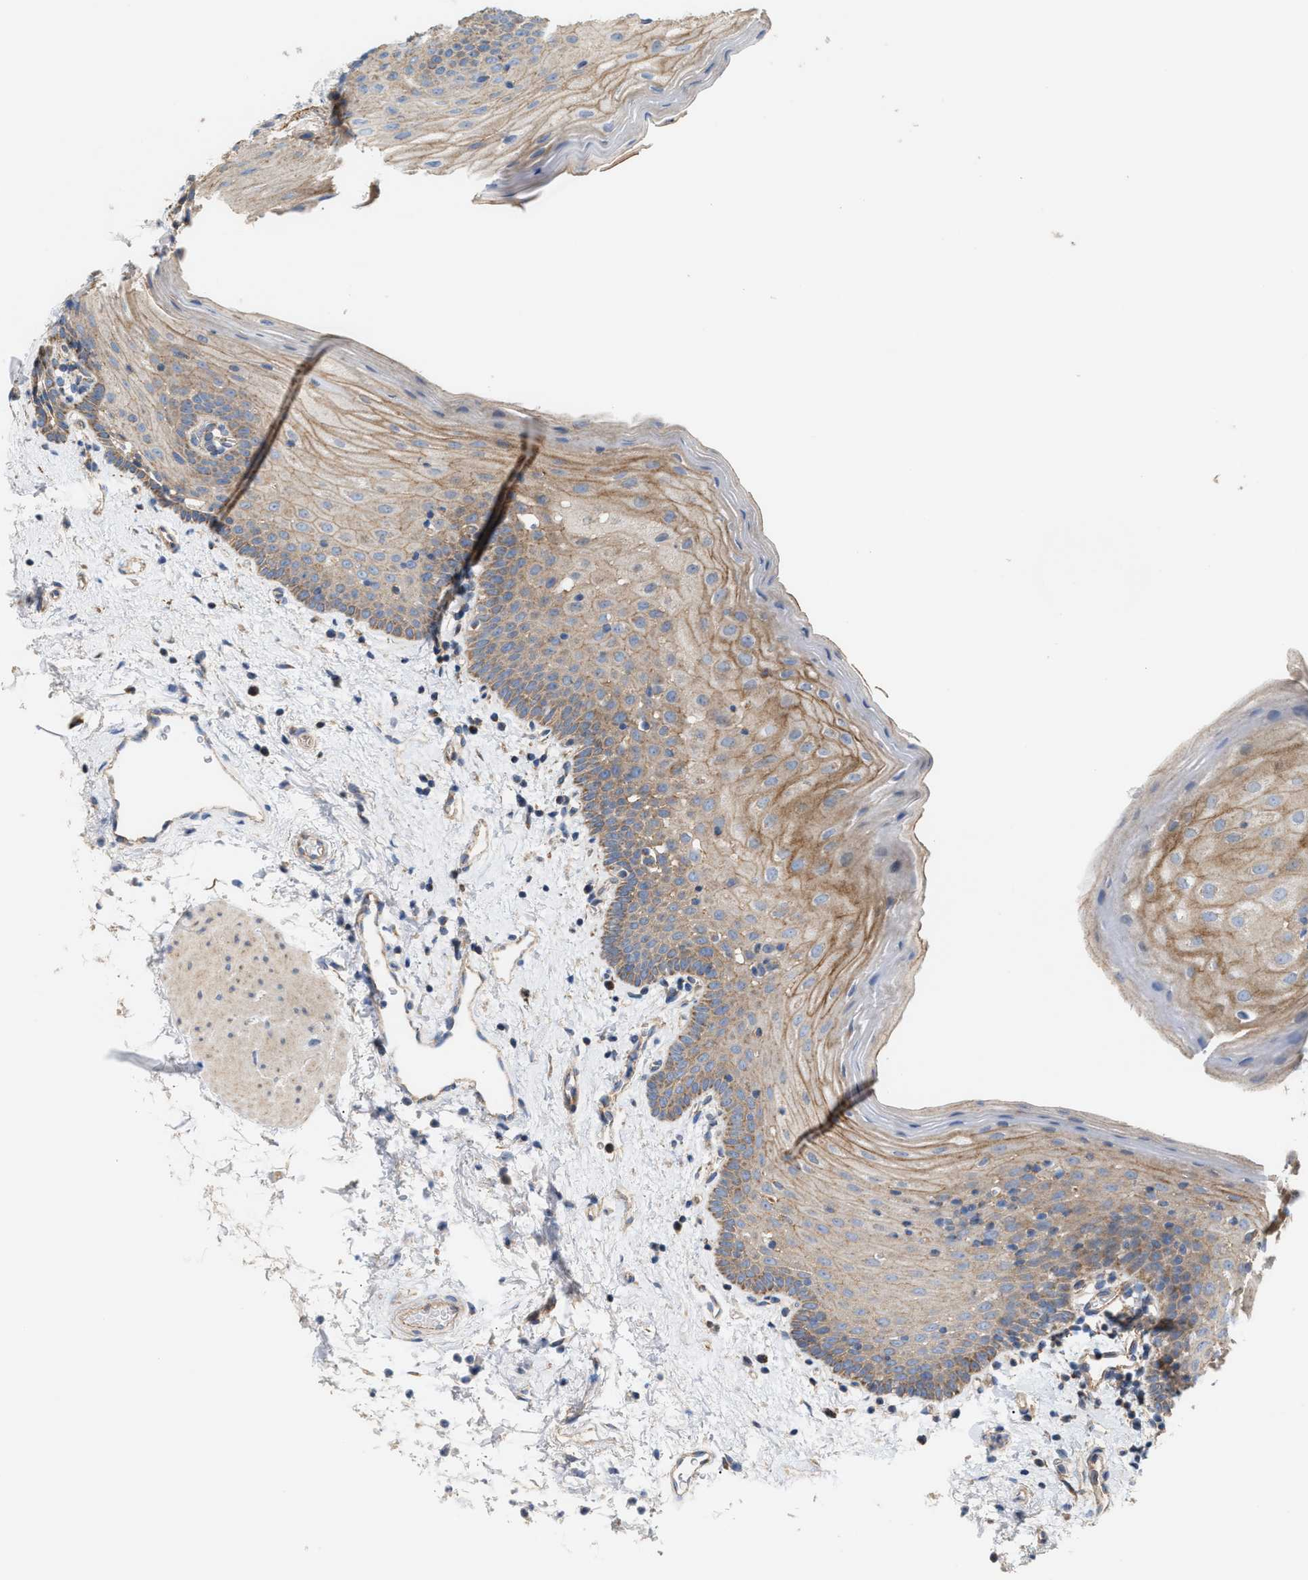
{"staining": {"intensity": "weak", "quantity": ">75%", "location": "cytoplasmic/membranous"}, "tissue": "oral mucosa", "cell_type": "Squamous epithelial cells", "image_type": "normal", "snomed": [{"axis": "morphology", "description": "Normal tissue, NOS"}, {"axis": "topography", "description": "Oral tissue"}], "caption": "Brown immunohistochemical staining in unremarkable human oral mucosa displays weak cytoplasmic/membranous staining in approximately >75% of squamous epithelial cells. Immunohistochemistry (ihc) stains the protein in brown and the nuclei are stained blue.", "gene": "OXSM", "patient": {"sex": "male", "age": 66}}